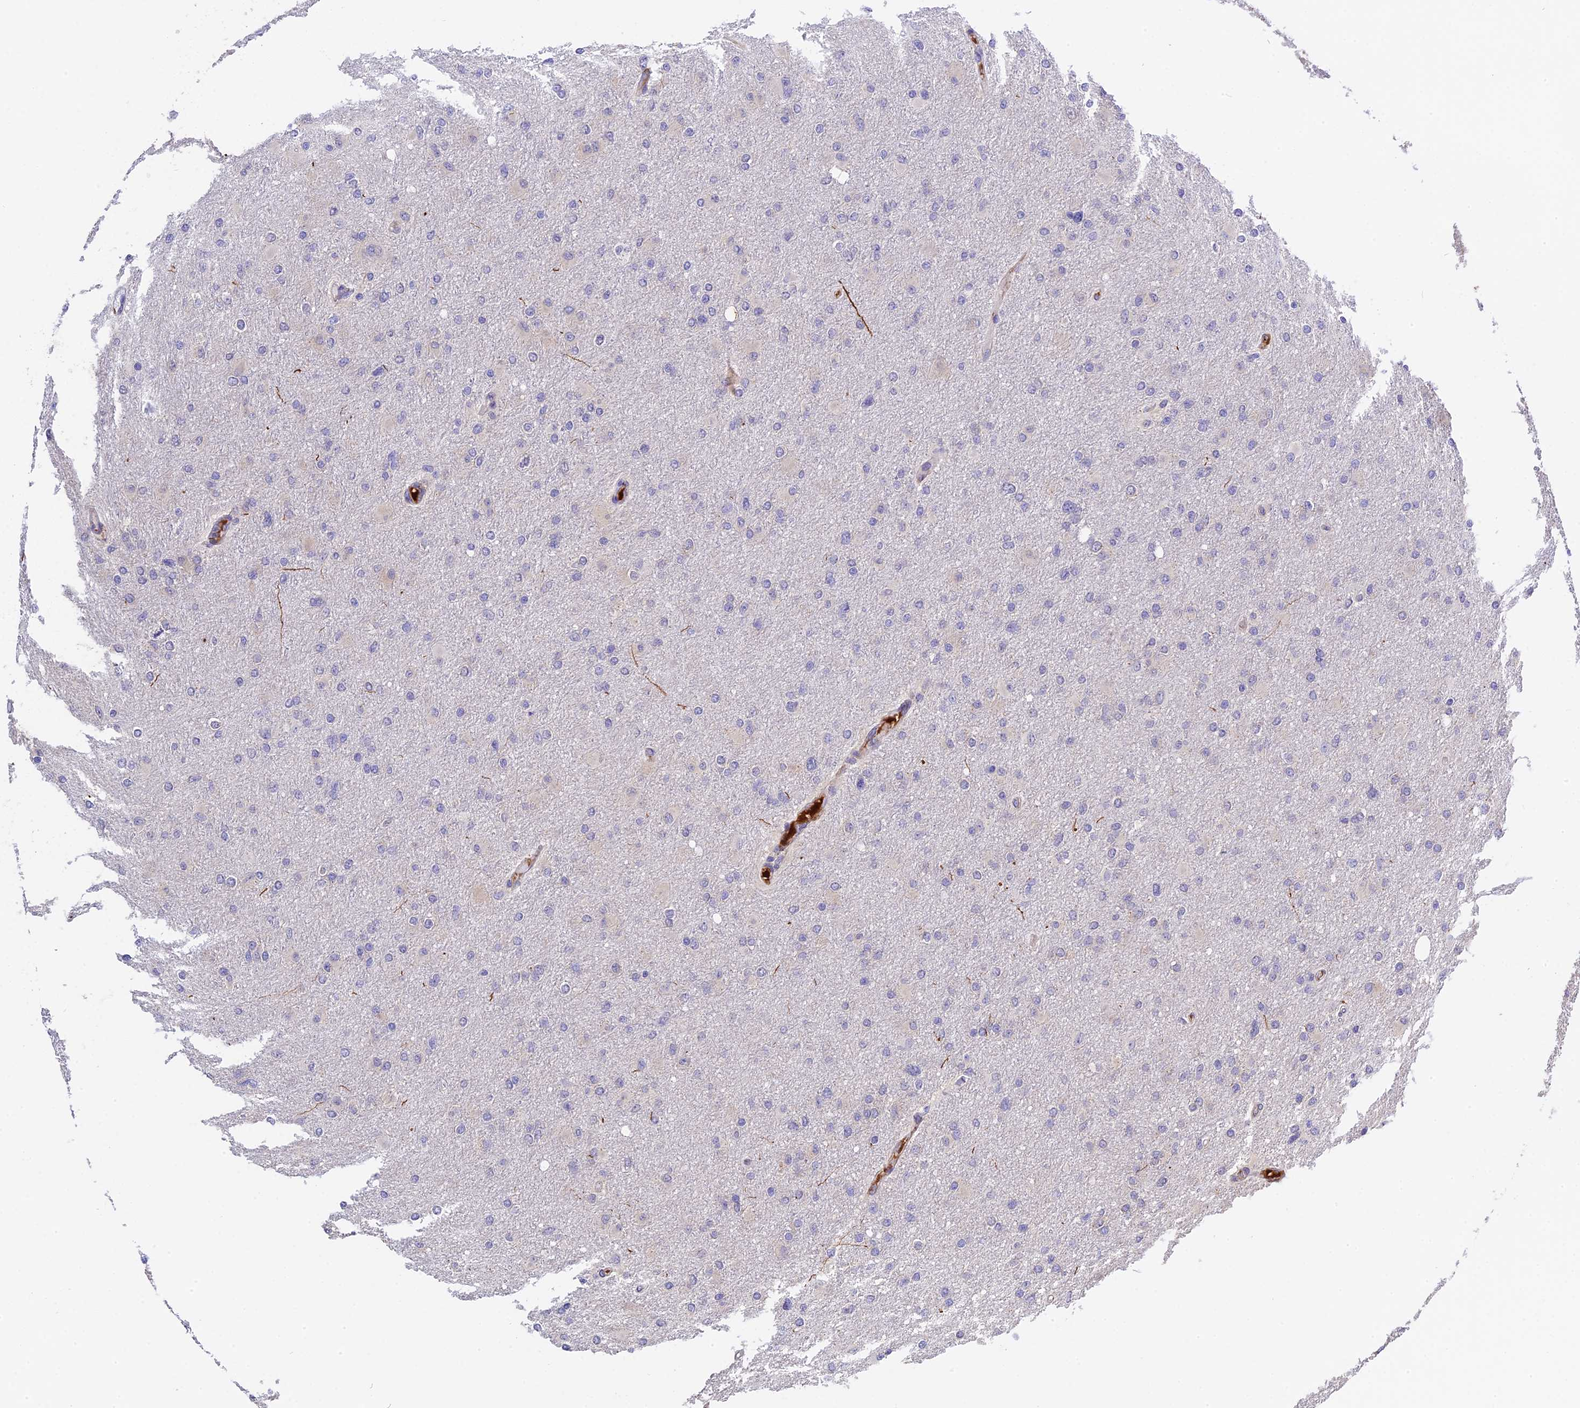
{"staining": {"intensity": "negative", "quantity": "none", "location": "none"}, "tissue": "glioma", "cell_type": "Tumor cells", "image_type": "cancer", "snomed": [{"axis": "morphology", "description": "Glioma, malignant, High grade"}, {"axis": "topography", "description": "Cerebral cortex"}], "caption": "Immunohistochemistry image of human glioma stained for a protein (brown), which reveals no expression in tumor cells. (IHC, brightfield microscopy, high magnification).", "gene": "MFSD2A", "patient": {"sex": "female", "age": 36}}